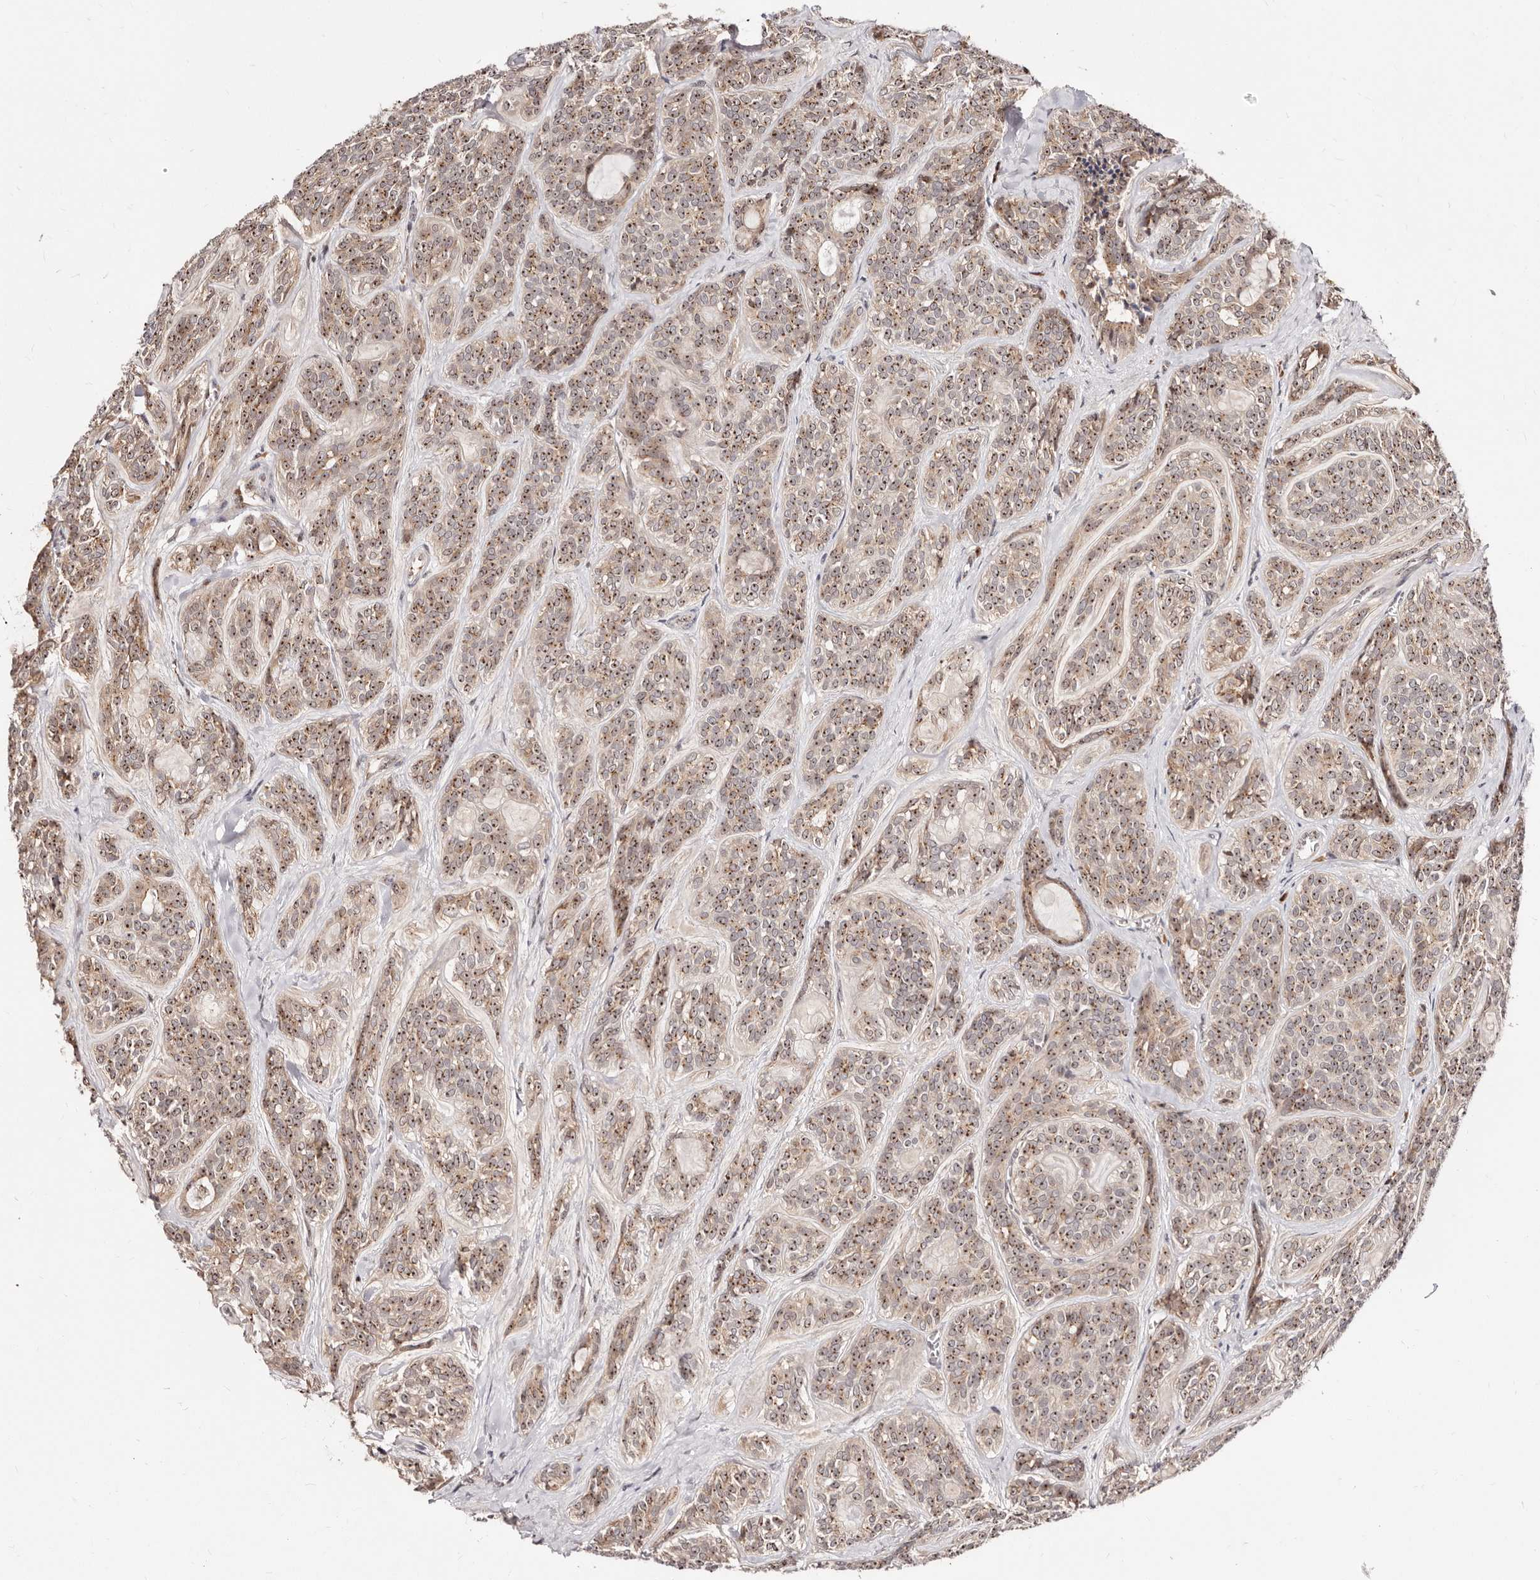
{"staining": {"intensity": "moderate", "quantity": ">75%", "location": "cytoplasmic/membranous,nuclear"}, "tissue": "head and neck cancer", "cell_type": "Tumor cells", "image_type": "cancer", "snomed": [{"axis": "morphology", "description": "Adenocarcinoma, NOS"}, {"axis": "topography", "description": "Head-Neck"}], "caption": "A brown stain labels moderate cytoplasmic/membranous and nuclear expression of a protein in head and neck cancer tumor cells.", "gene": "APOL6", "patient": {"sex": "male", "age": 66}}